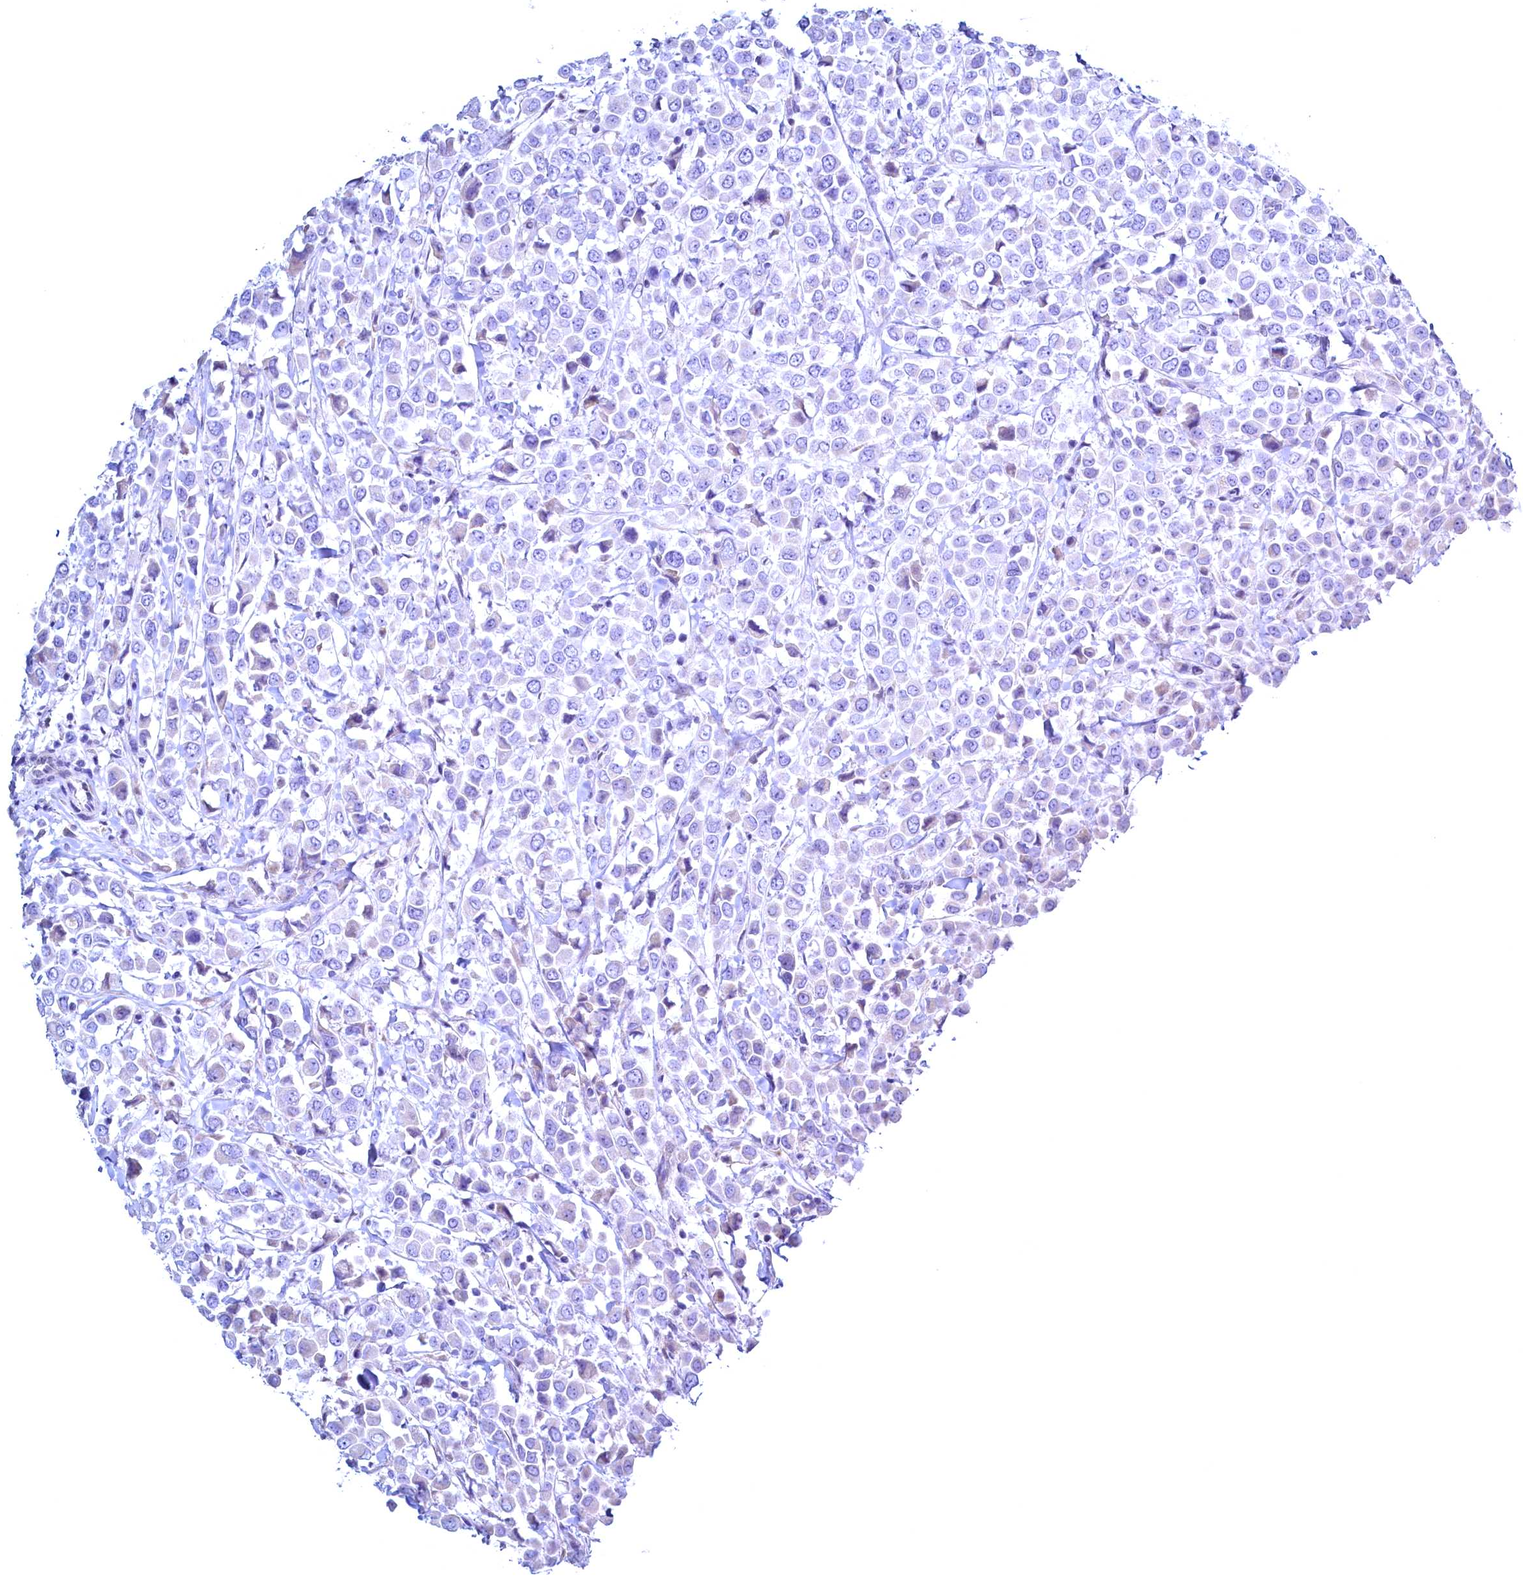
{"staining": {"intensity": "negative", "quantity": "none", "location": "none"}, "tissue": "breast cancer", "cell_type": "Tumor cells", "image_type": "cancer", "snomed": [{"axis": "morphology", "description": "Duct carcinoma"}, {"axis": "topography", "description": "Breast"}], "caption": "IHC micrograph of intraductal carcinoma (breast) stained for a protein (brown), which shows no positivity in tumor cells.", "gene": "MAP1LC3A", "patient": {"sex": "female", "age": 61}}